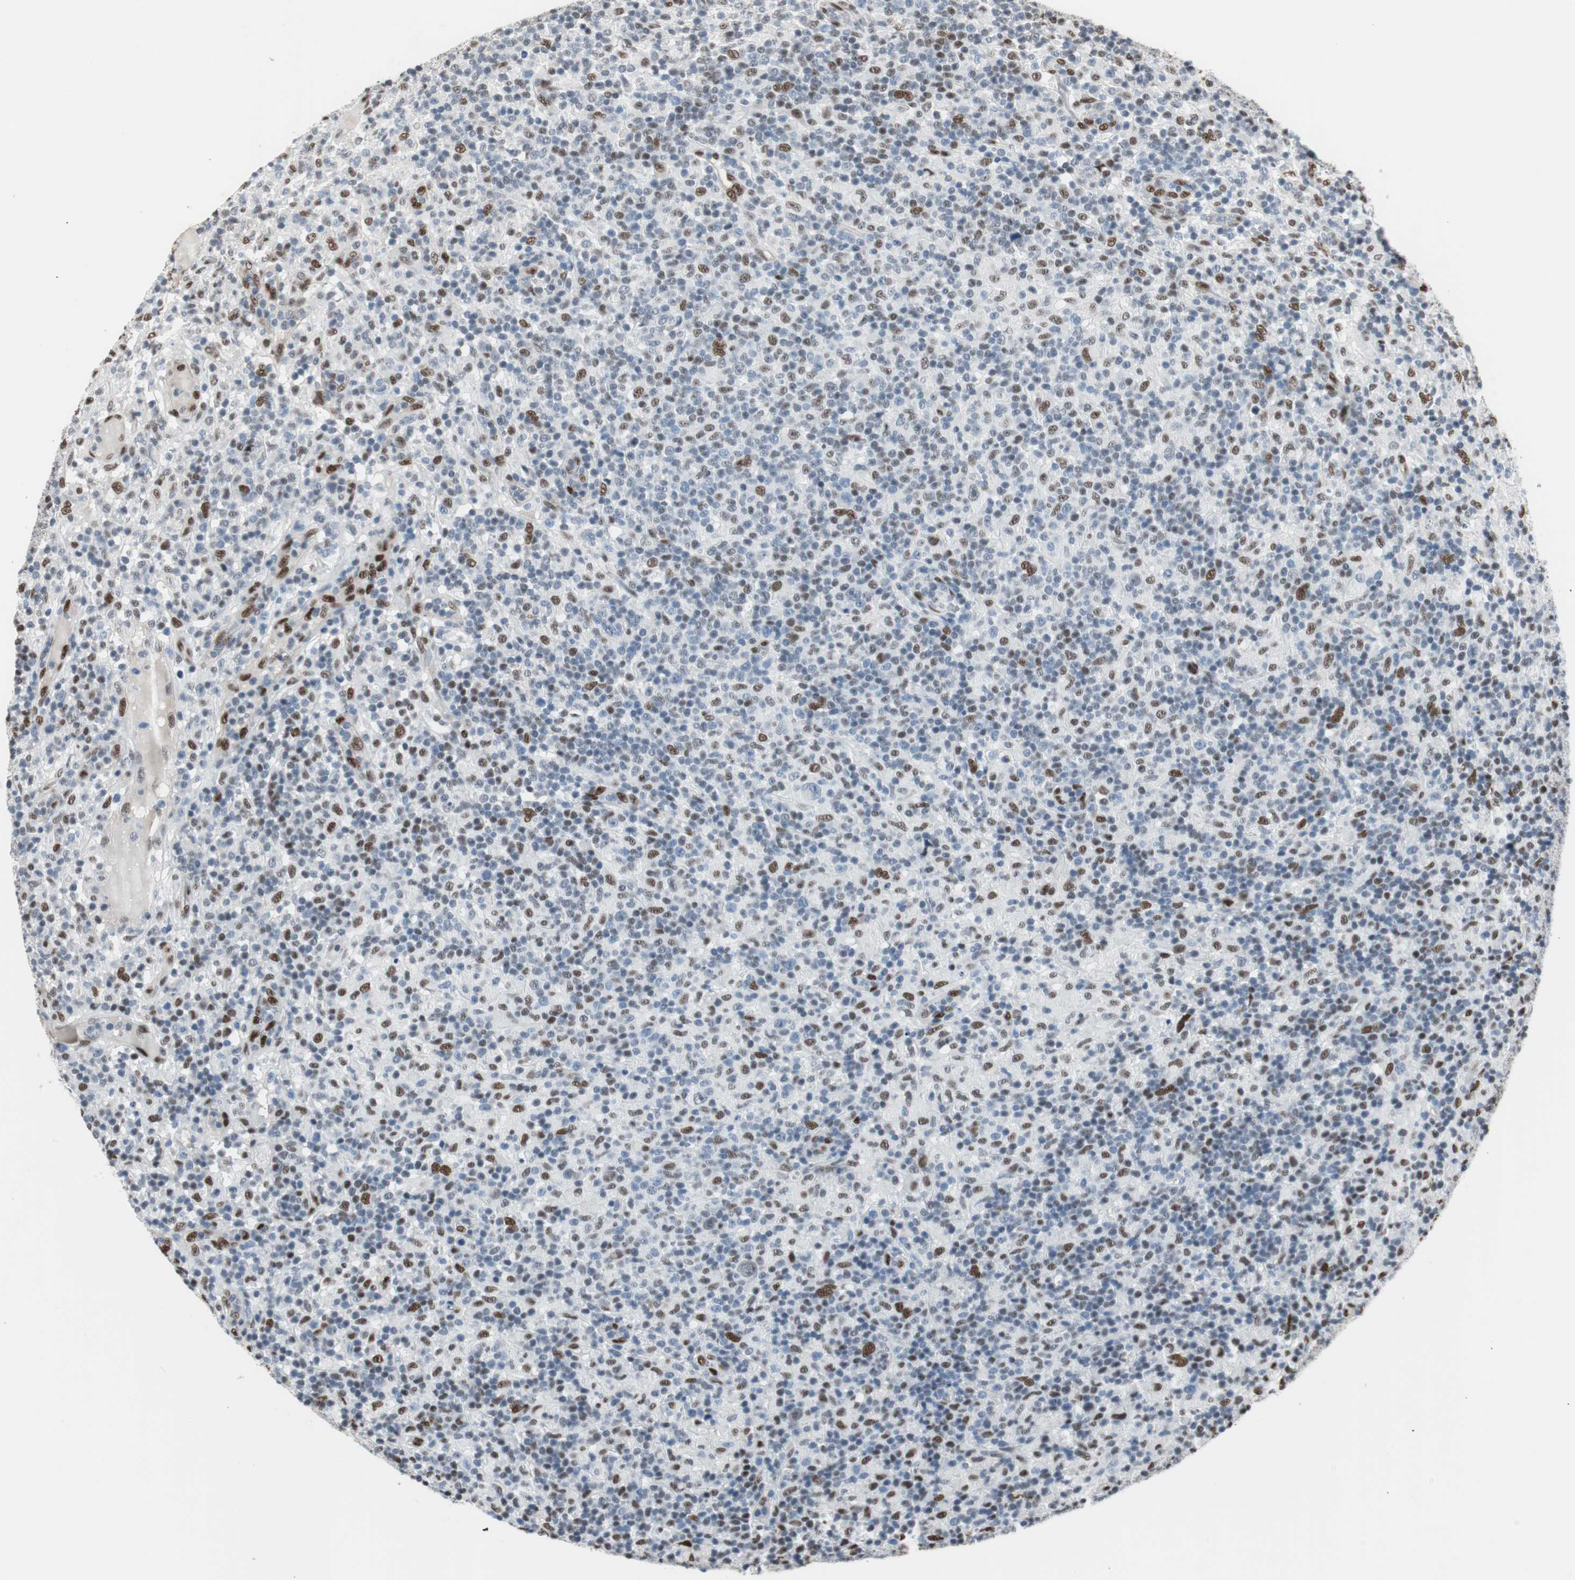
{"staining": {"intensity": "moderate", "quantity": "25%-75%", "location": "nuclear"}, "tissue": "lymphoma", "cell_type": "Tumor cells", "image_type": "cancer", "snomed": [{"axis": "morphology", "description": "Hodgkin's disease, NOS"}, {"axis": "topography", "description": "Lymph node"}], "caption": "This photomicrograph demonstrates immunohistochemistry staining of human lymphoma, with medium moderate nuclear positivity in about 25%-75% of tumor cells.", "gene": "PML", "patient": {"sex": "male", "age": 70}}